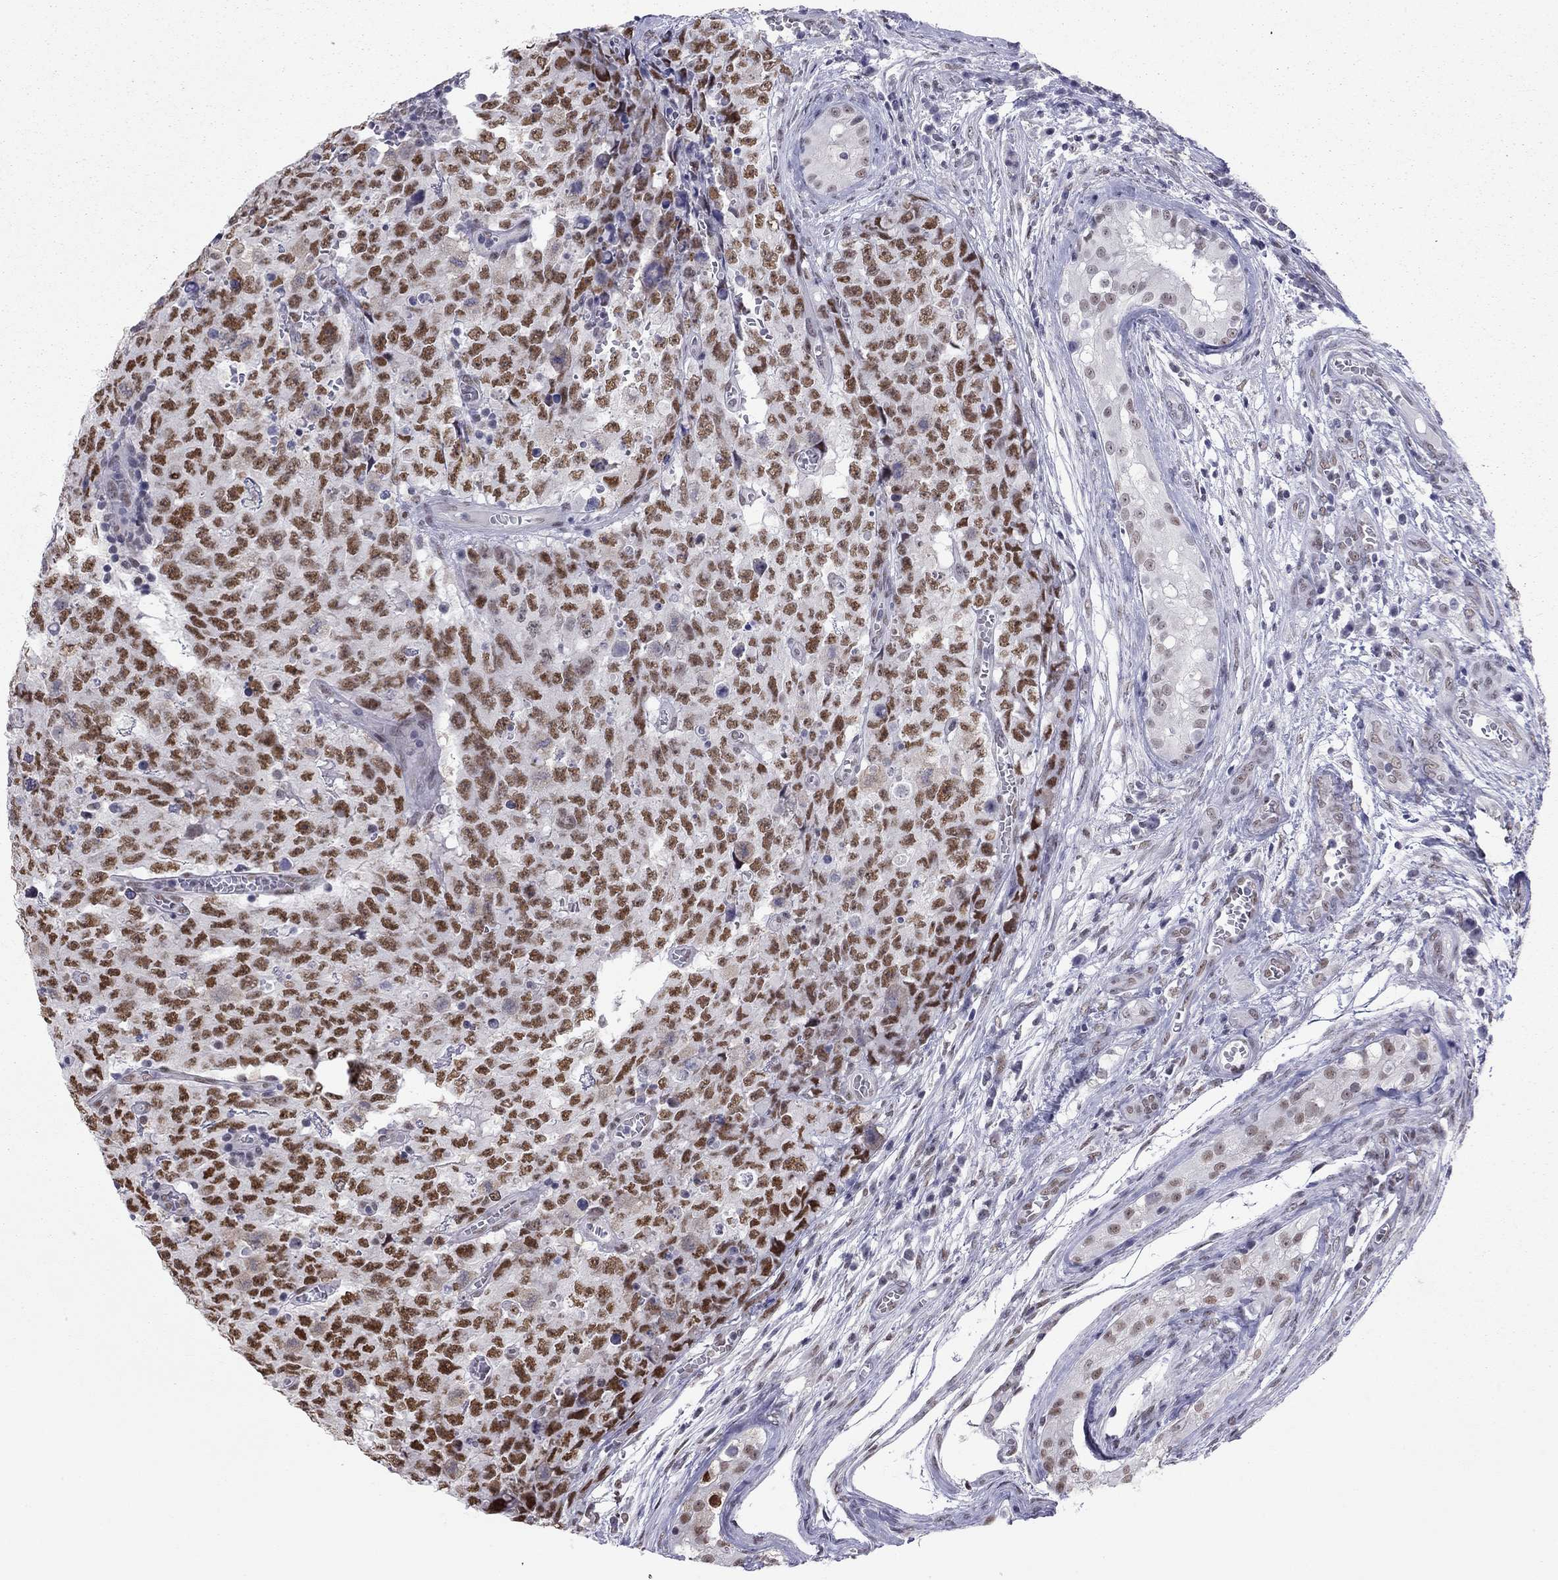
{"staining": {"intensity": "strong", "quantity": ">75%", "location": "nuclear"}, "tissue": "testis cancer", "cell_type": "Tumor cells", "image_type": "cancer", "snomed": [{"axis": "morphology", "description": "Carcinoma, Embryonal, NOS"}, {"axis": "topography", "description": "Testis"}], "caption": "Tumor cells demonstrate high levels of strong nuclear positivity in about >75% of cells in testis cancer (embryonal carcinoma).", "gene": "DOT1L", "patient": {"sex": "male", "age": 23}}